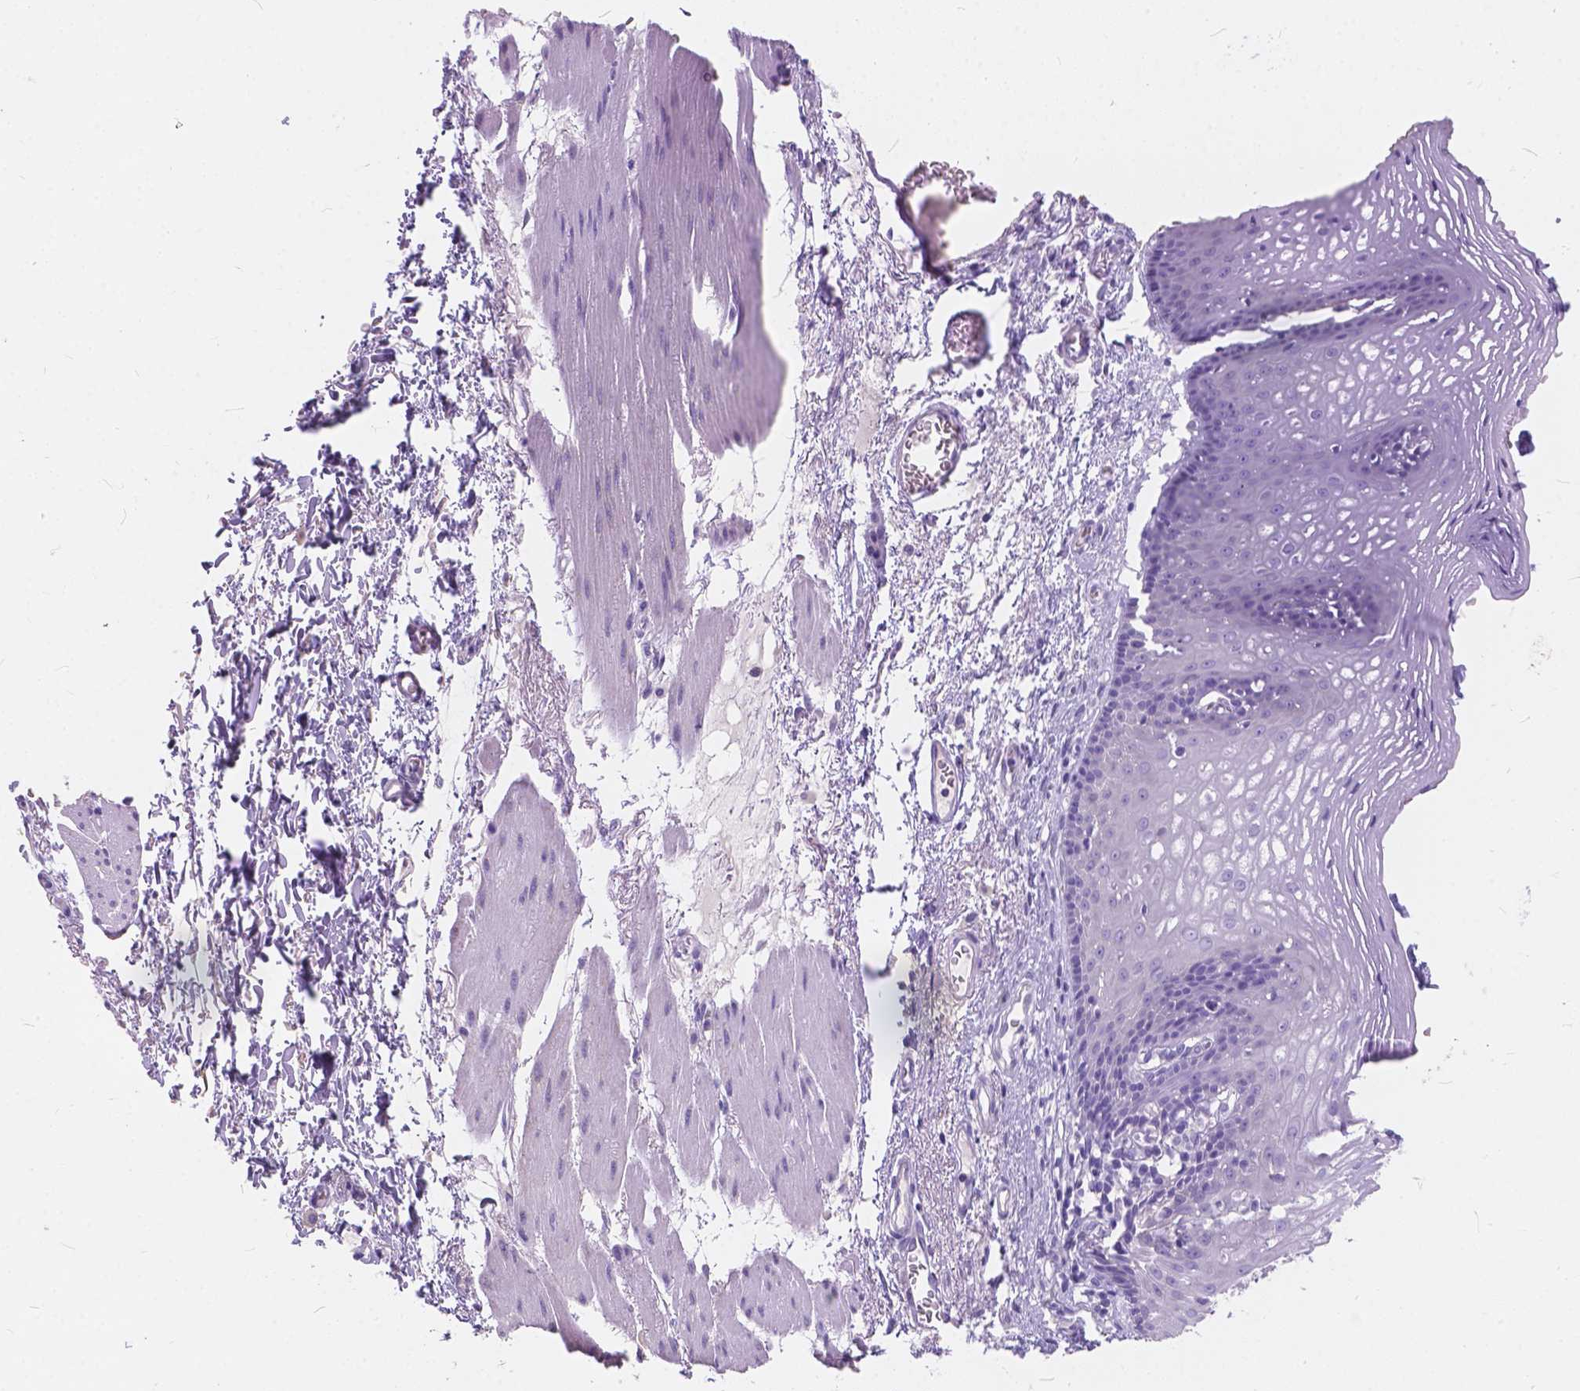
{"staining": {"intensity": "negative", "quantity": "none", "location": "none"}, "tissue": "esophagus", "cell_type": "Squamous epithelial cells", "image_type": "normal", "snomed": [{"axis": "morphology", "description": "Normal tissue, NOS"}, {"axis": "topography", "description": "Esophagus"}], "caption": "Immunohistochemical staining of unremarkable human esophagus reveals no significant staining in squamous epithelial cells. The staining is performed using DAB (3,3'-diaminobenzidine) brown chromogen with nuclei counter-stained in using hematoxylin.", "gene": "PEX11G", "patient": {"sex": "male", "age": 76}}